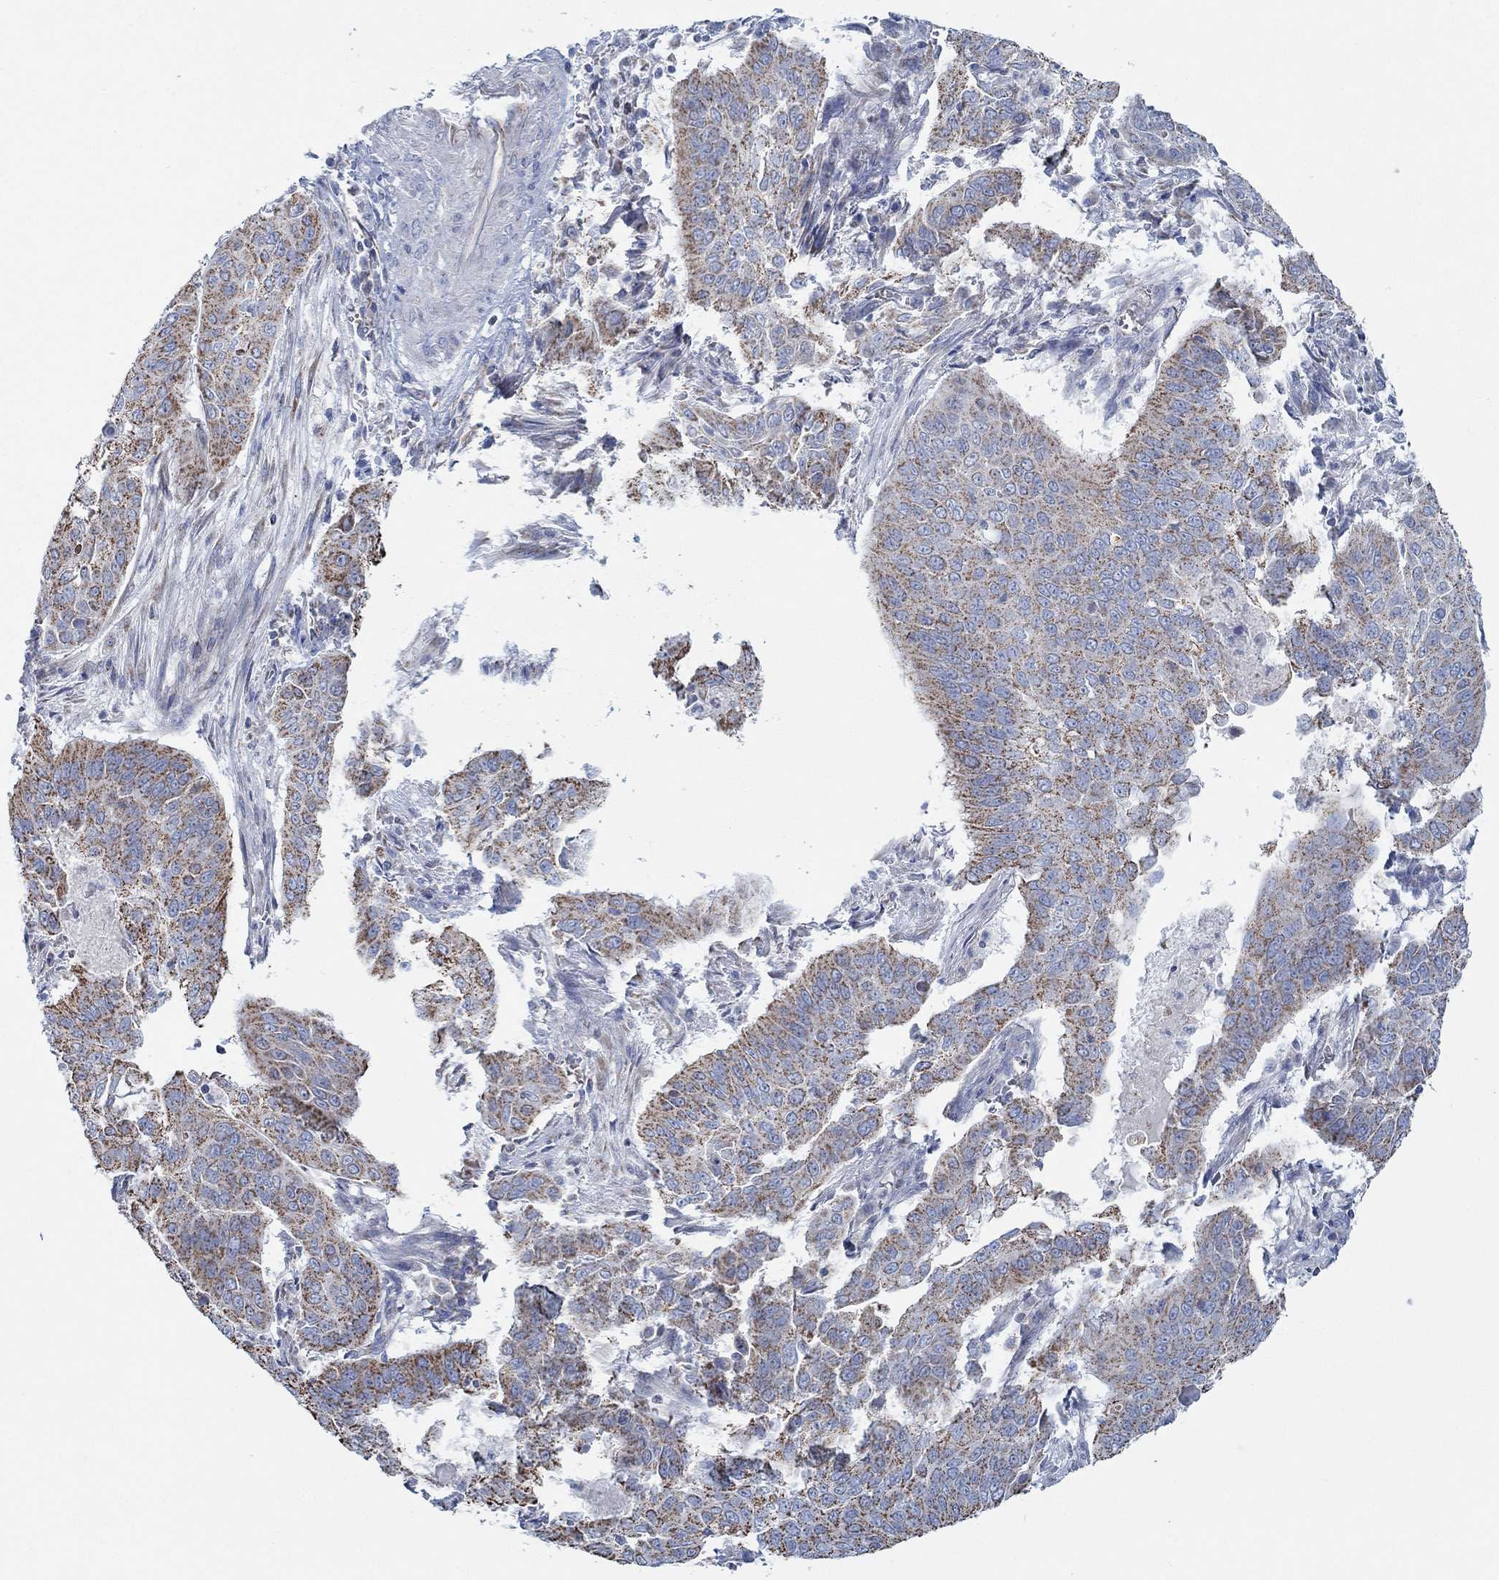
{"staining": {"intensity": "strong", "quantity": ">75%", "location": "cytoplasmic/membranous"}, "tissue": "cervical cancer", "cell_type": "Tumor cells", "image_type": "cancer", "snomed": [{"axis": "morphology", "description": "Squamous cell carcinoma, NOS"}, {"axis": "topography", "description": "Cervix"}], "caption": "A histopathology image of human cervical squamous cell carcinoma stained for a protein demonstrates strong cytoplasmic/membranous brown staining in tumor cells. (IHC, brightfield microscopy, high magnification).", "gene": "GLOD5", "patient": {"sex": "female", "age": 39}}